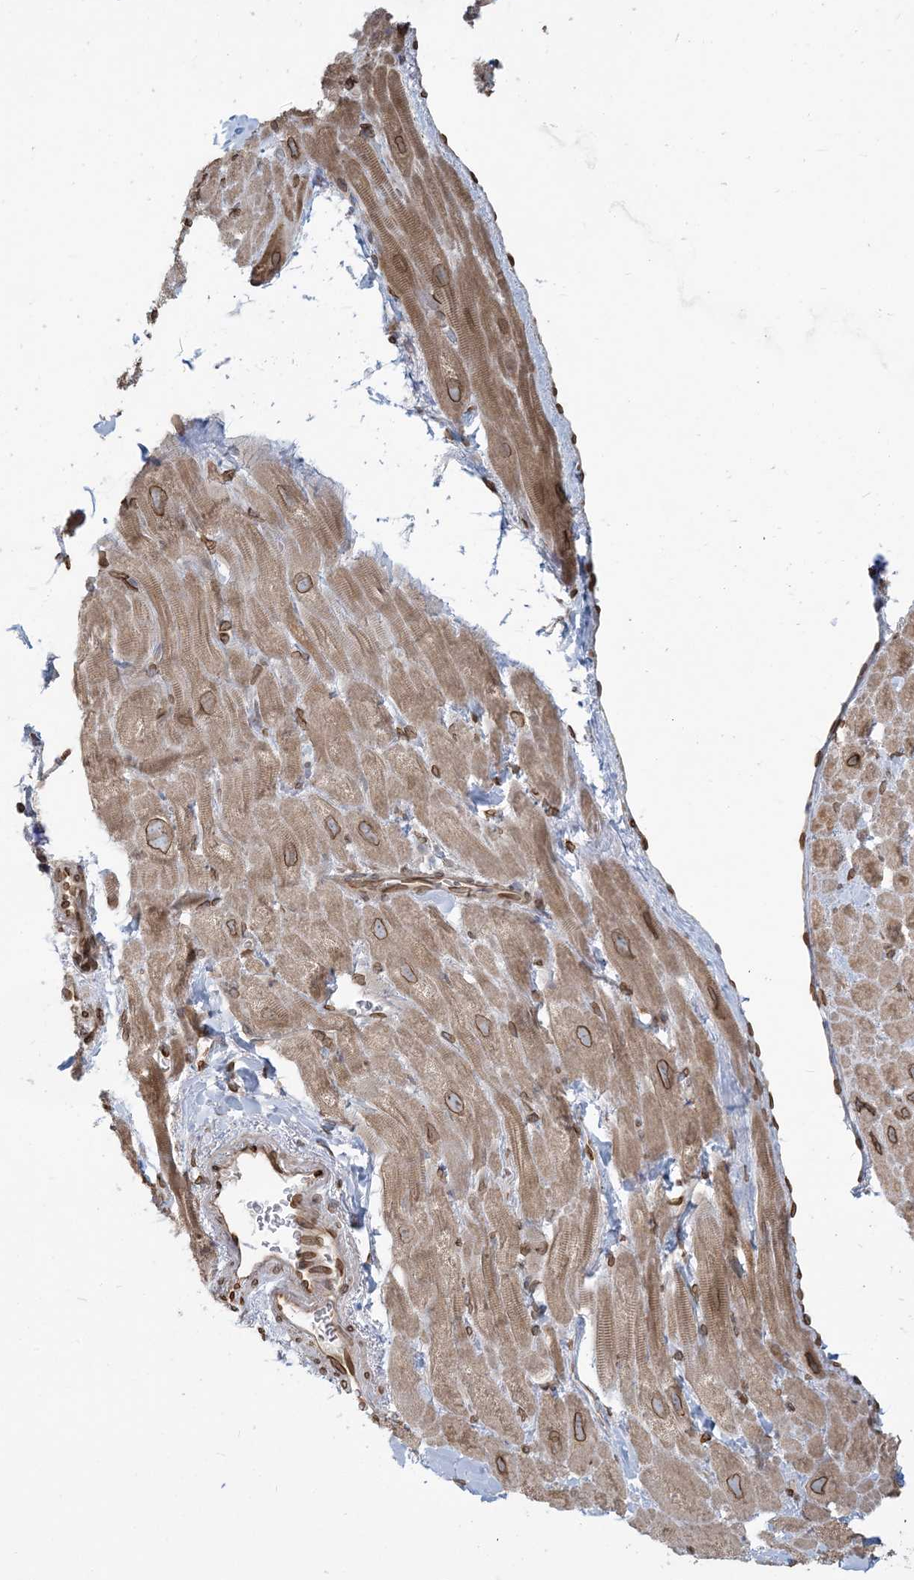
{"staining": {"intensity": "moderate", "quantity": ">75%", "location": "cytoplasmic/membranous,nuclear"}, "tissue": "heart muscle", "cell_type": "Cardiomyocytes", "image_type": "normal", "snomed": [{"axis": "morphology", "description": "Normal tissue, NOS"}, {"axis": "topography", "description": "Heart"}], "caption": "Immunohistochemistry (IHC) of unremarkable human heart muscle reveals medium levels of moderate cytoplasmic/membranous,nuclear positivity in about >75% of cardiomyocytes. (DAB (3,3'-diaminobenzidine) IHC, brown staining for protein, blue staining for nuclei).", "gene": "WWP1", "patient": {"sex": "male", "age": 49}}